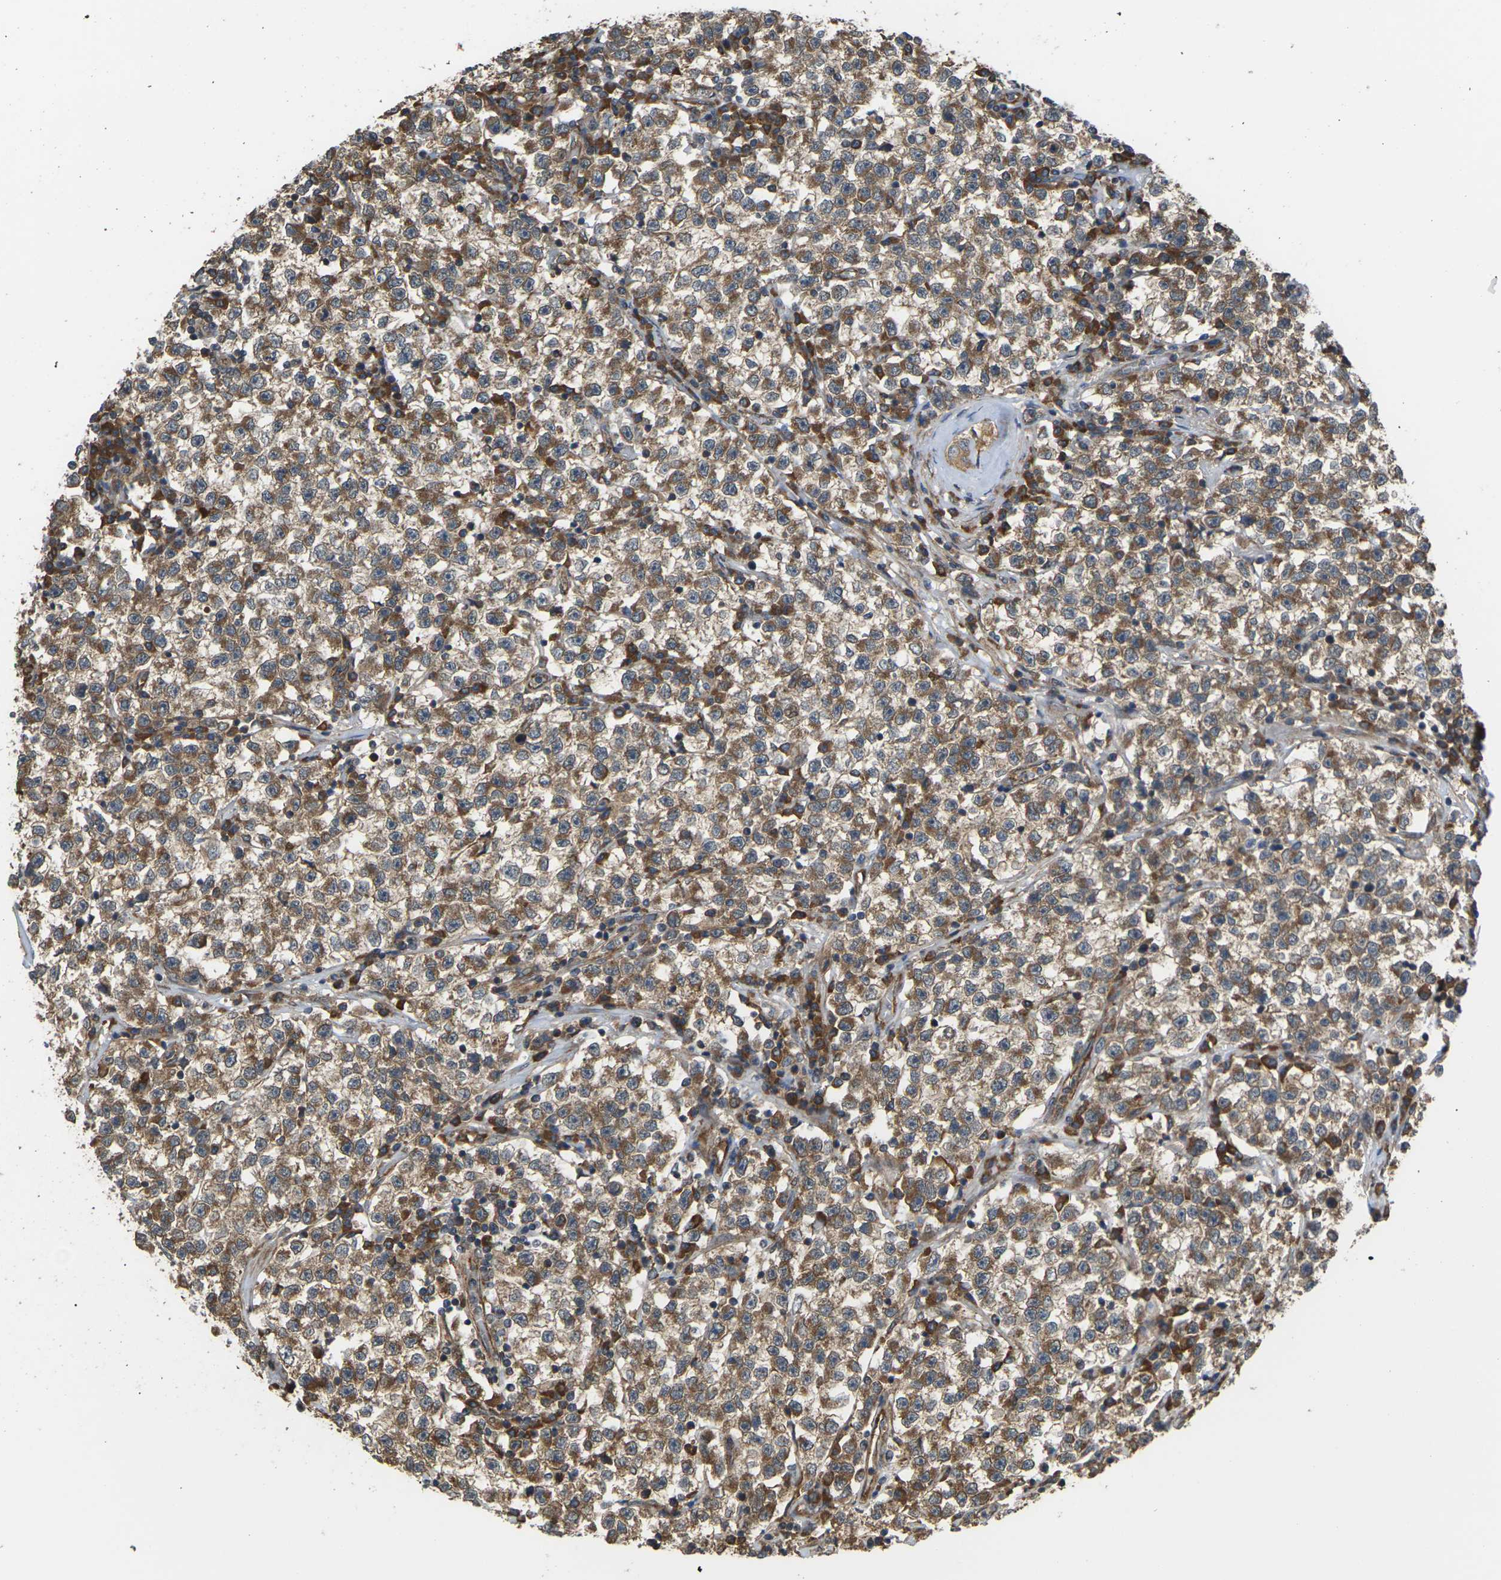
{"staining": {"intensity": "moderate", "quantity": ">75%", "location": "cytoplasmic/membranous"}, "tissue": "testis cancer", "cell_type": "Tumor cells", "image_type": "cancer", "snomed": [{"axis": "morphology", "description": "Seminoma, NOS"}, {"axis": "topography", "description": "Testis"}], "caption": "High-magnification brightfield microscopy of testis cancer stained with DAB (3,3'-diaminobenzidine) (brown) and counterstained with hematoxylin (blue). tumor cells exhibit moderate cytoplasmic/membranous positivity is seen in about>75% of cells.", "gene": "NRAS", "patient": {"sex": "male", "age": 22}}